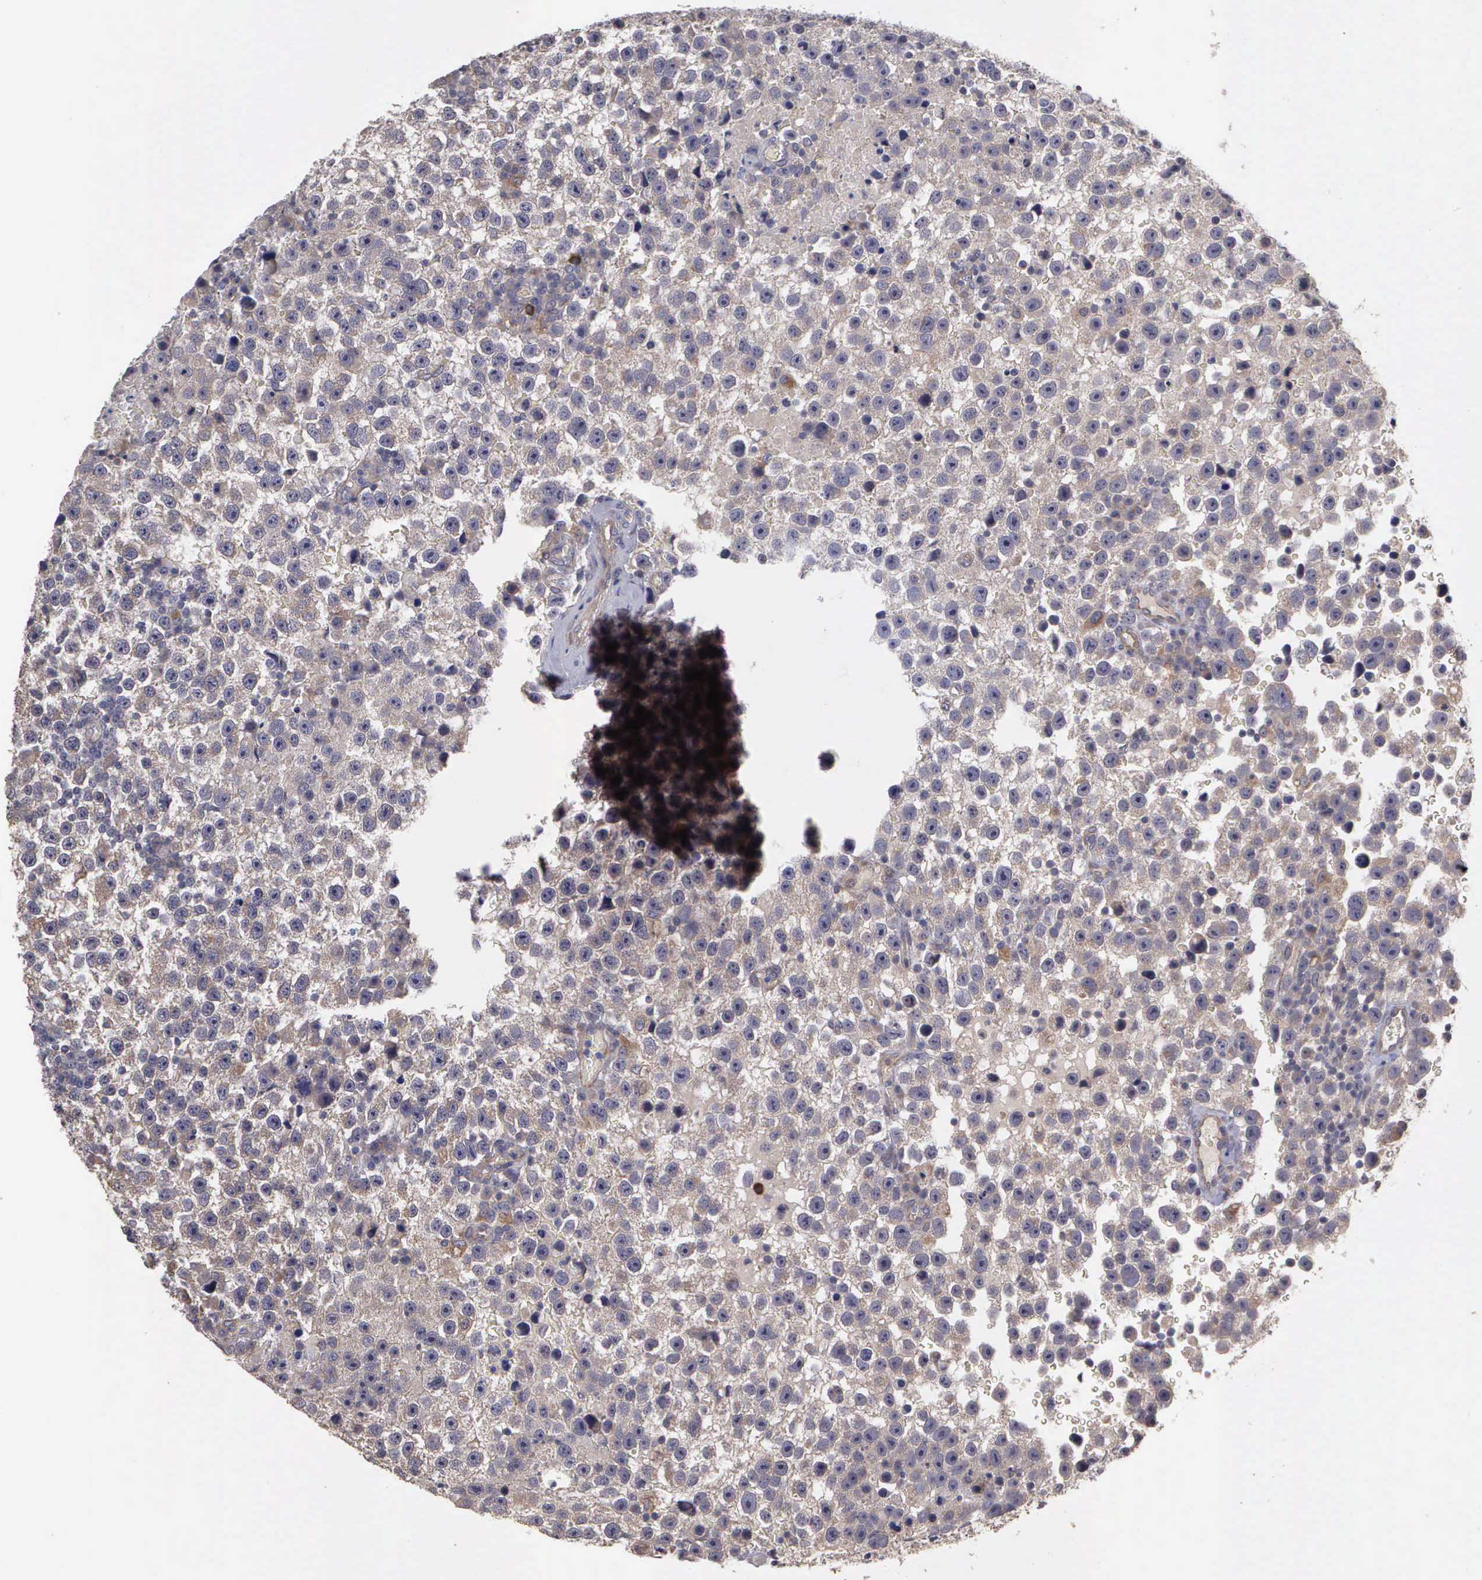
{"staining": {"intensity": "weak", "quantity": ">75%", "location": "cytoplasmic/membranous"}, "tissue": "testis cancer", "cell_type": "Tumor cells", "image_type": "cancer", "snomed": [{"axis": "morphology", "description": "Seminoma, NOS"}, {"axis": "topography", "description": "Testis"}], "caption": "A micrograph showing weak cytoplasmic/membranous staining in approximately >75% of tumor cells in testis cancer, as visualized by brown immunohistochemical staining.", "gene": "RTL10", "patient": {"sex": "male", "age": 33}}